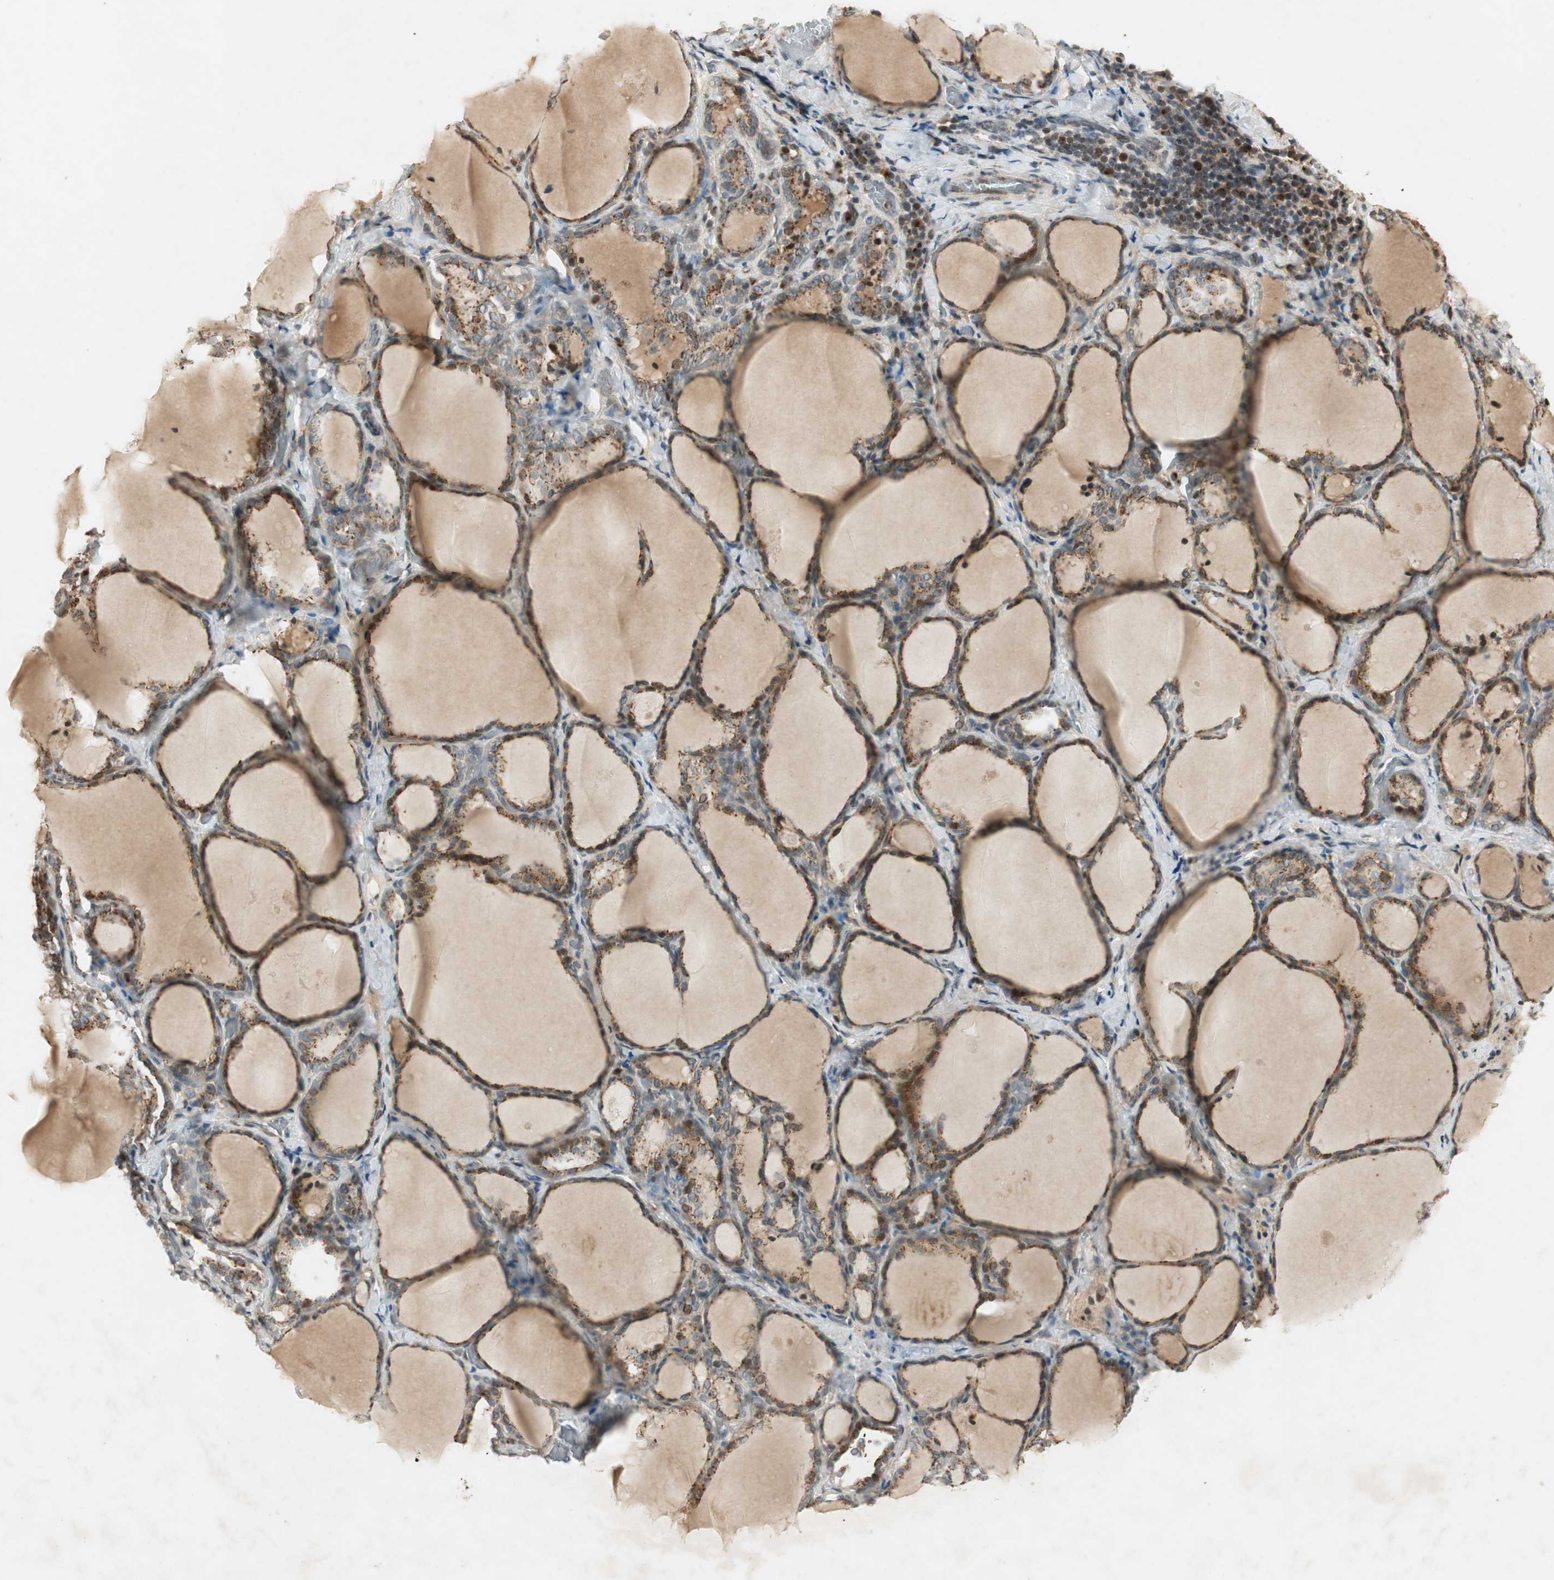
{"staining": {"intensity": "moderate", "quantity": ">75%", "location": "cytoplasmic/membranous"}, "tissue": "thyroid gland", "cell_type": "Glandular cells", "image_type": "normal", "snomed": [{"axis": "morphology", "description": "Normal tissue, NOS"}, {"axis": "morphology", "description": "Papillary adenocarcinoma, NOS"}, {"axis": "topography", "description": "Thyroid gland"}], "caption": "Immunohistochemical staining of normal thyroid gland demonstrates >75% levels of moderate cytoplasmic/membranous protein positivity in approximately >75% of glandular cells. (Brightfield microscopy of DAB IHC at high magnification).", "gene": "NEO1", "patient": {"sex": "female", "age": 30}}